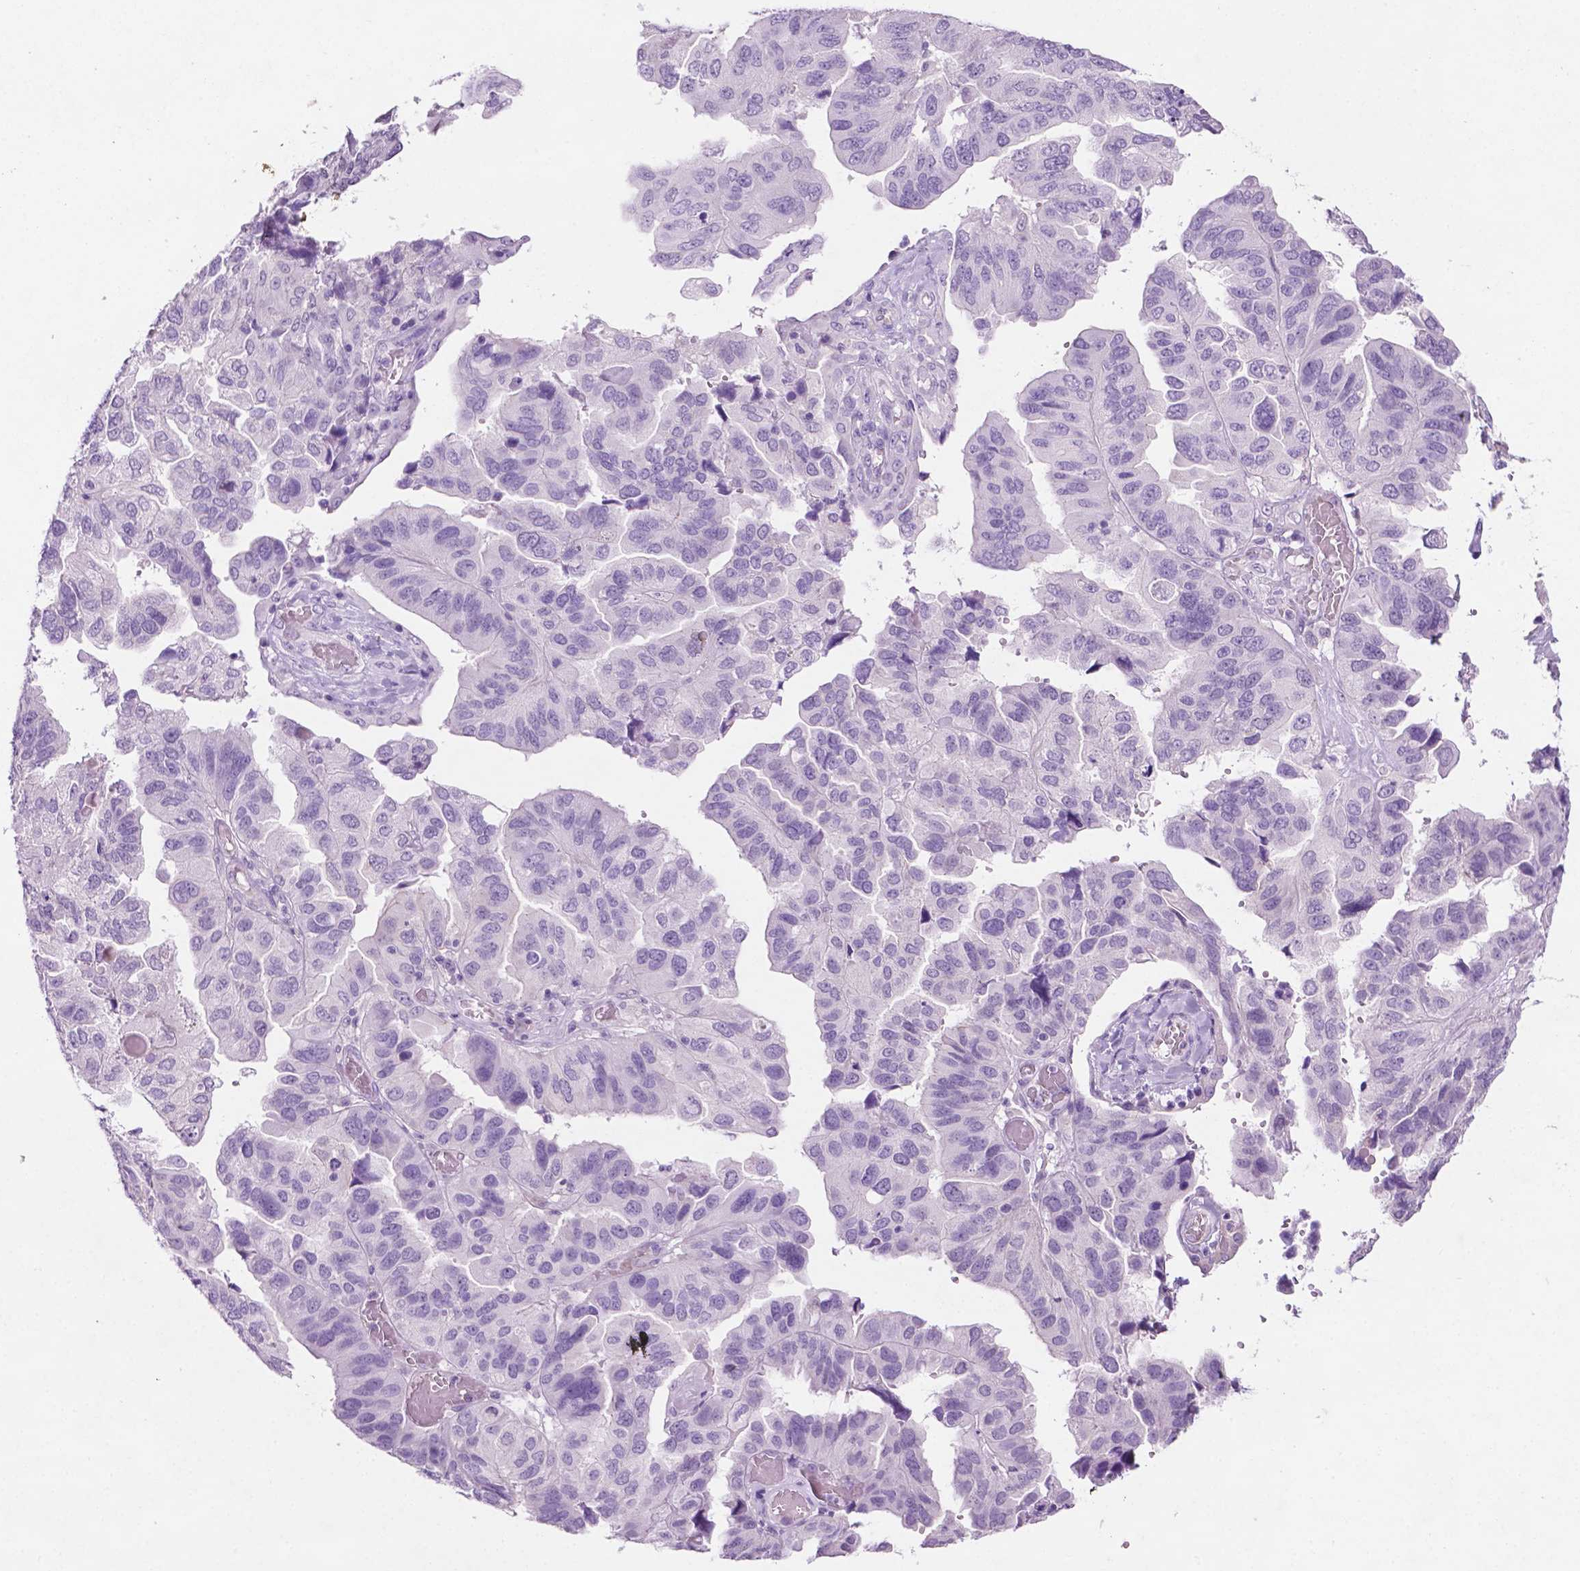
{"staining": {"intensity": "negative", "quantity": "none", "location": "none"}, "tissue": "ovarian cancer", "cell_type": "Tumor cells", "image_type": "cancer", "snomed": [{"axis": "morphology", "description": "Cystadenocarcinoma, serous, NOS"}, {"axis": "topography", "description": "Ovary"}], "caption": "DAB (3,3'-diaminobenzidine) immunohistochemical staining of human ovarian cancer demonstrates no significant expression in tumor cells.", "gene": "PHGR1", "patient": {"sex": "female", "age": 79}}